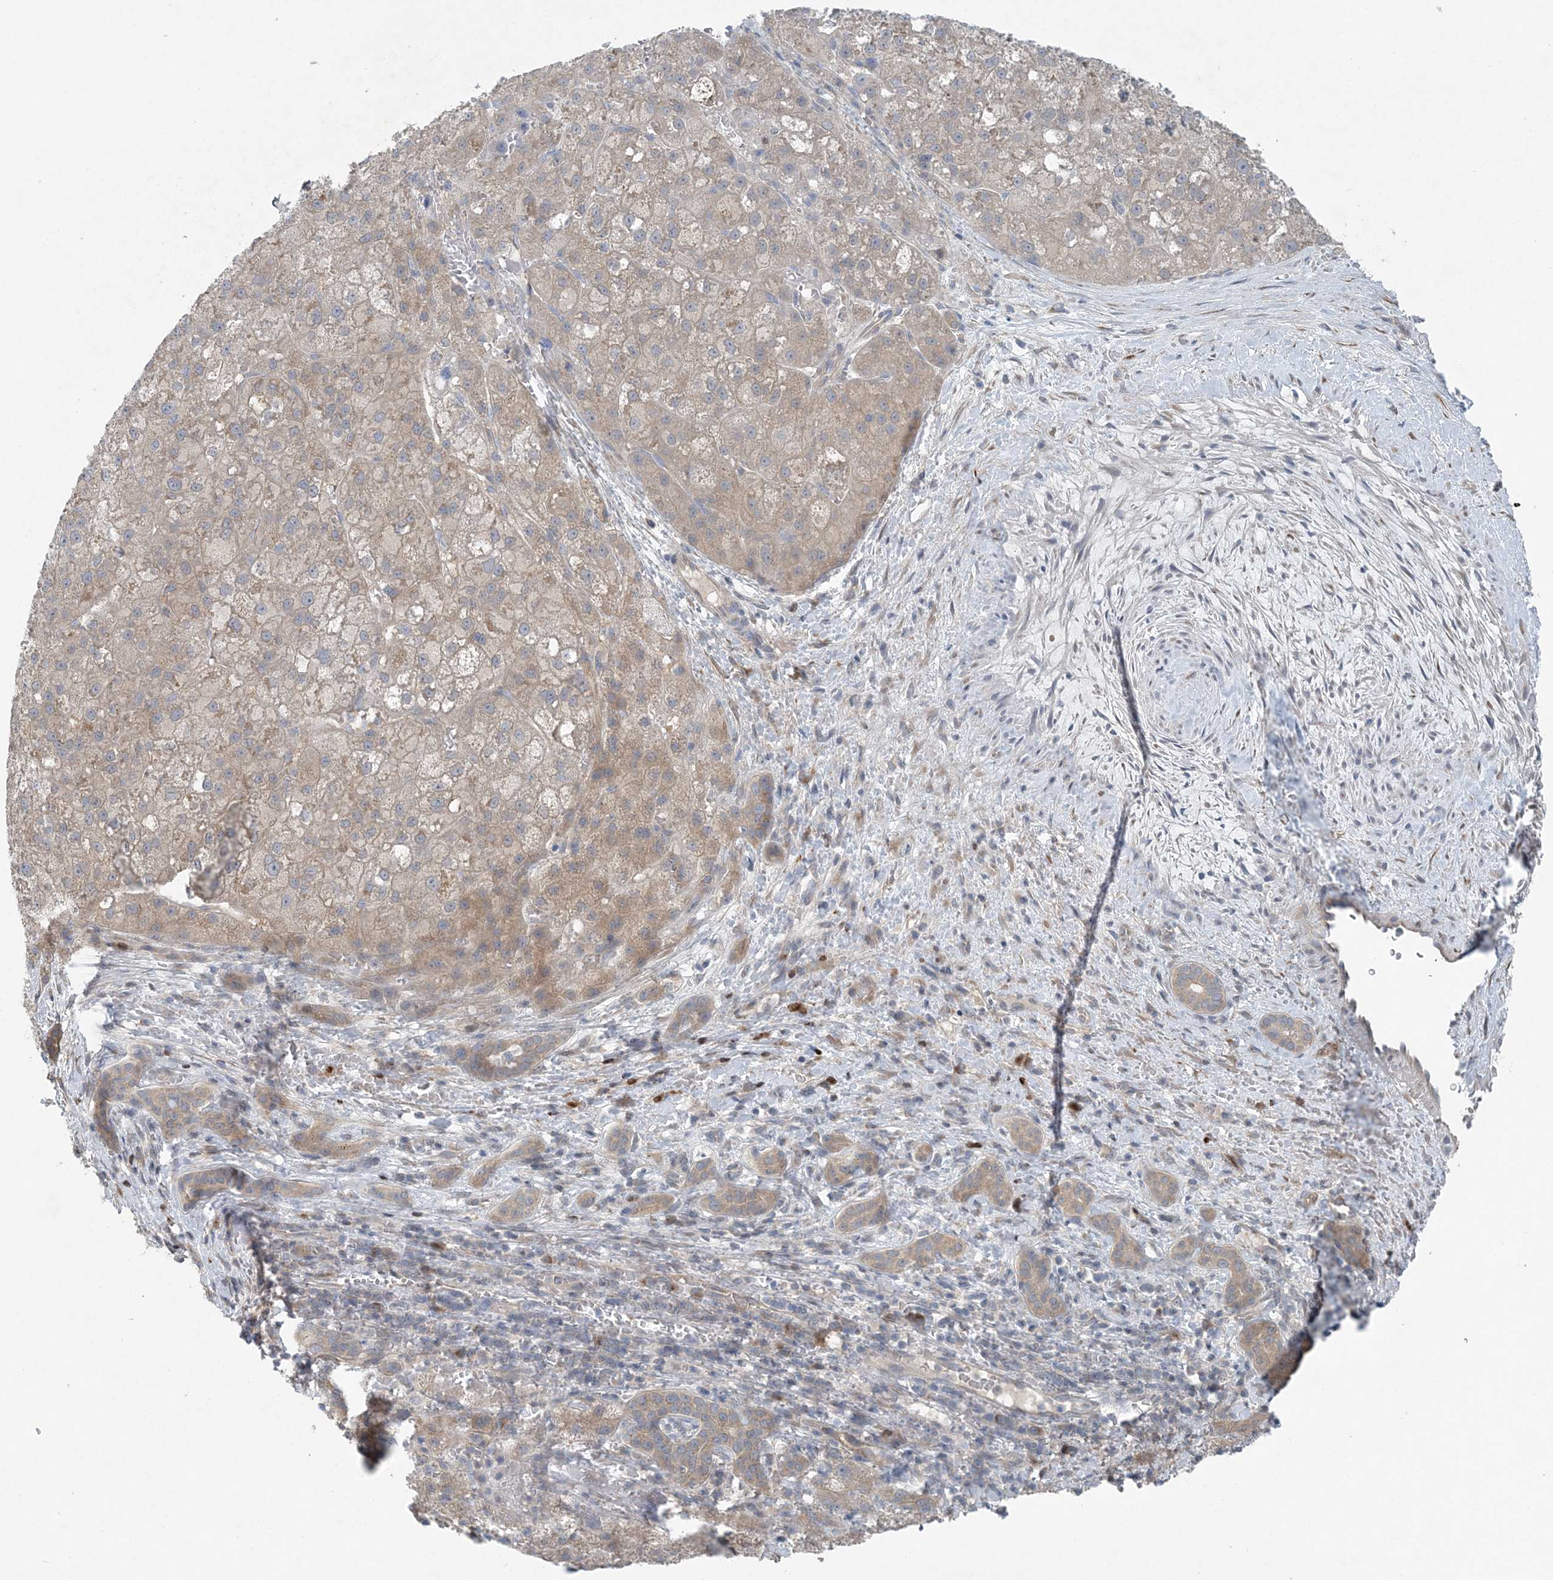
{"staining": {"intensity": "weak", "quantity": "25%-75%", "location": "cytoplasmic/membranous"}, "tissue": "liver cancer", "cell_type": "Tumor cells", "image_type": "cancer", "snomed": [{"axis": "morphology", "description": "Carcinoma, Hepatocellular, NOS"}, {"axis": "topography", "description": "Liver"}], "caption": "This image shows immunohistochemistry staining of human liver hepatocellular carcinoma, with low weak cytoplasmic/membranous positivity in about 25%-75% of tumor cells.", "gene": "HIKESHI", "patient": {"sex": "male", "age": 57}}